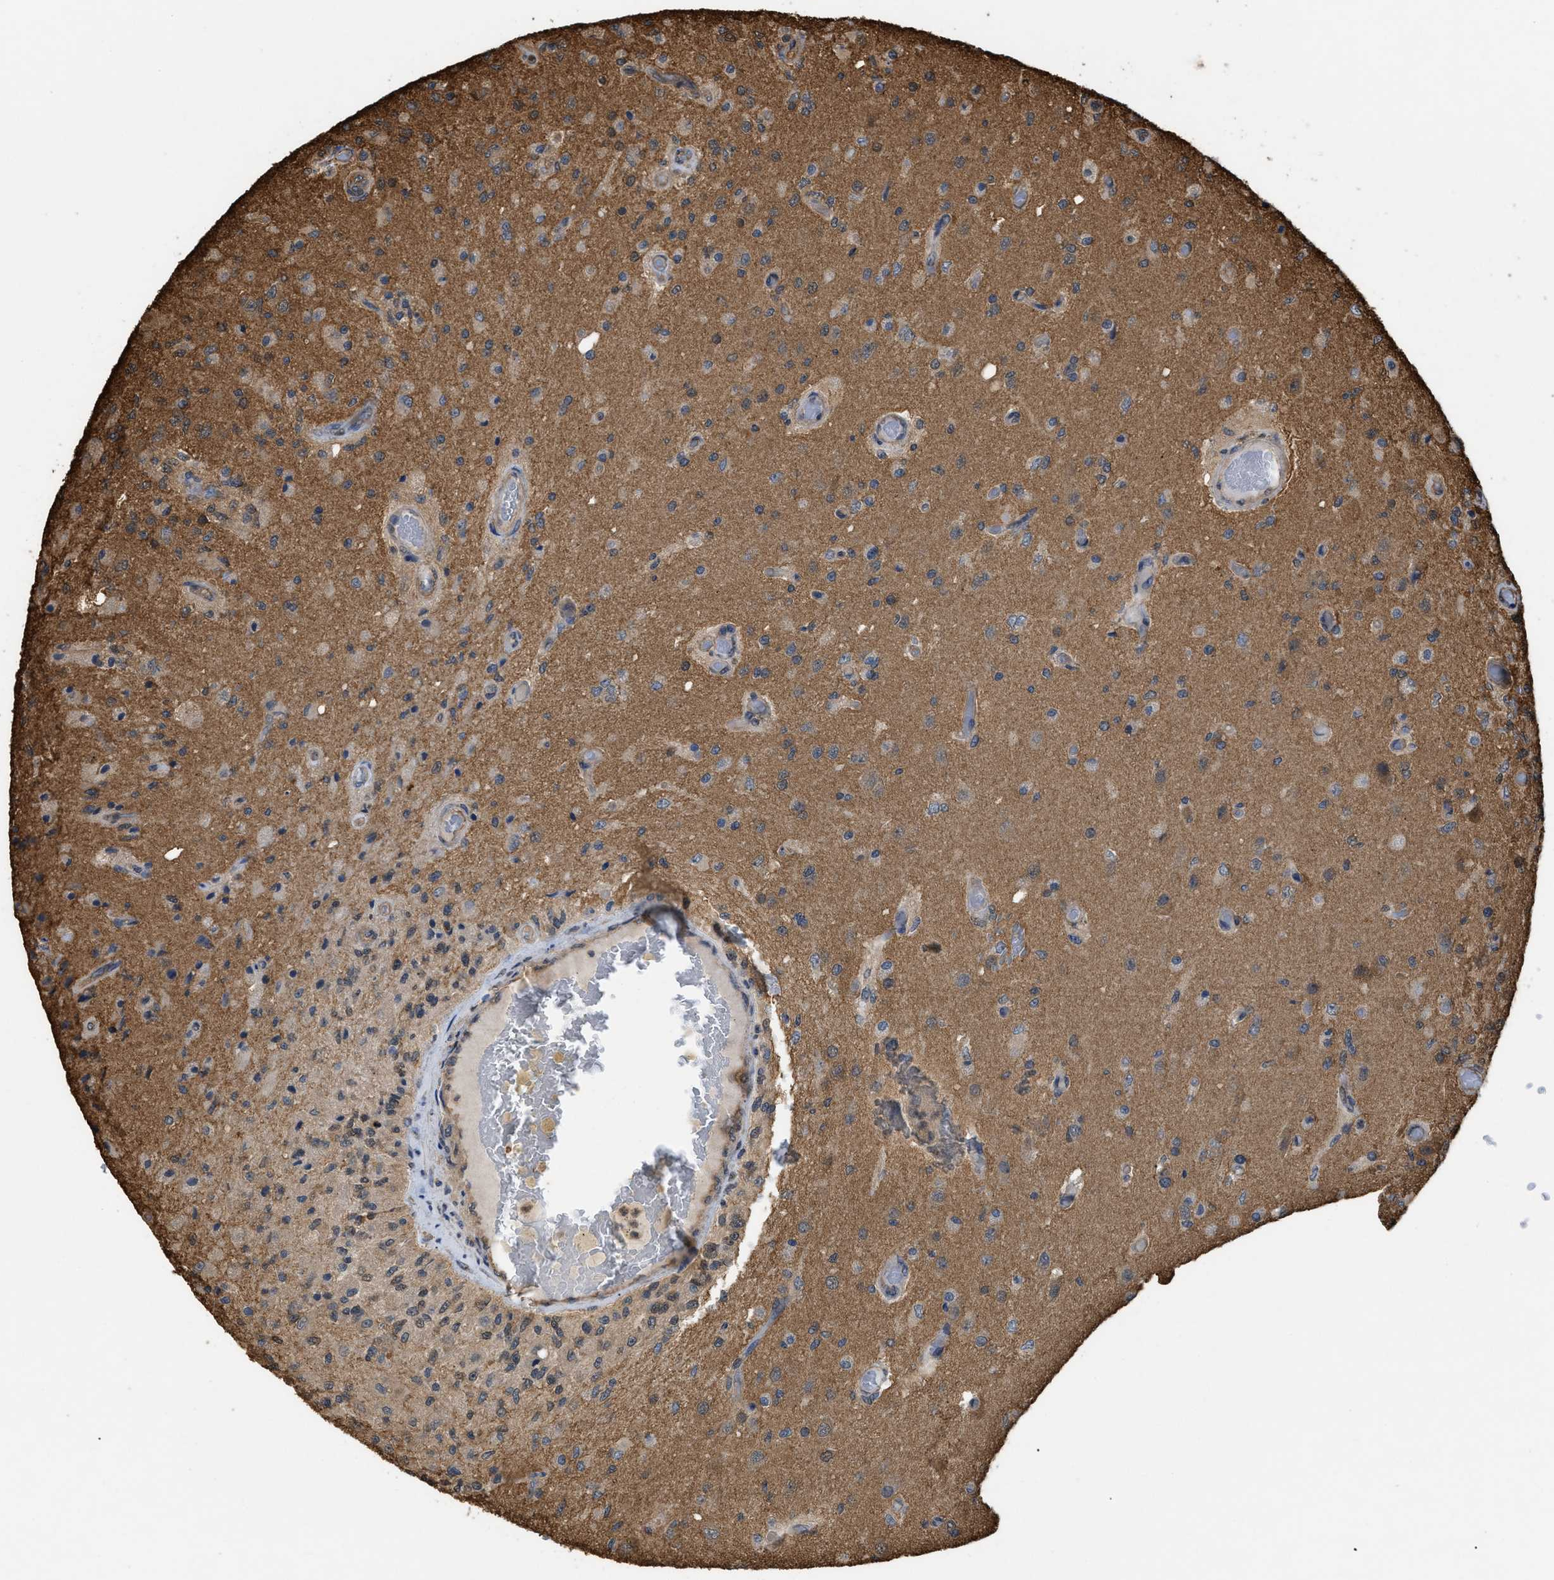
{"staining": {"intensity": "moderate", "quantity": "25%-75%", "location": "cytoplasmic/membranous"}, "tissue": "glioma", "cell_type": "Tumor cells", "image_type": "cancer", "snomed": [{"axis": "morphology", "description": "Normal tissue, NOS"}, {"axis": "morphology", "description": "Glioma, malignant, High grade"}, {"axis": "topography", "description": "Cerebral cortex"}], "caption": "Human glioma stained with a protein marker displays moderate staining in tumor cells.", "gene": "CALM1", "patient": {"sex": "male", "age": 77}}